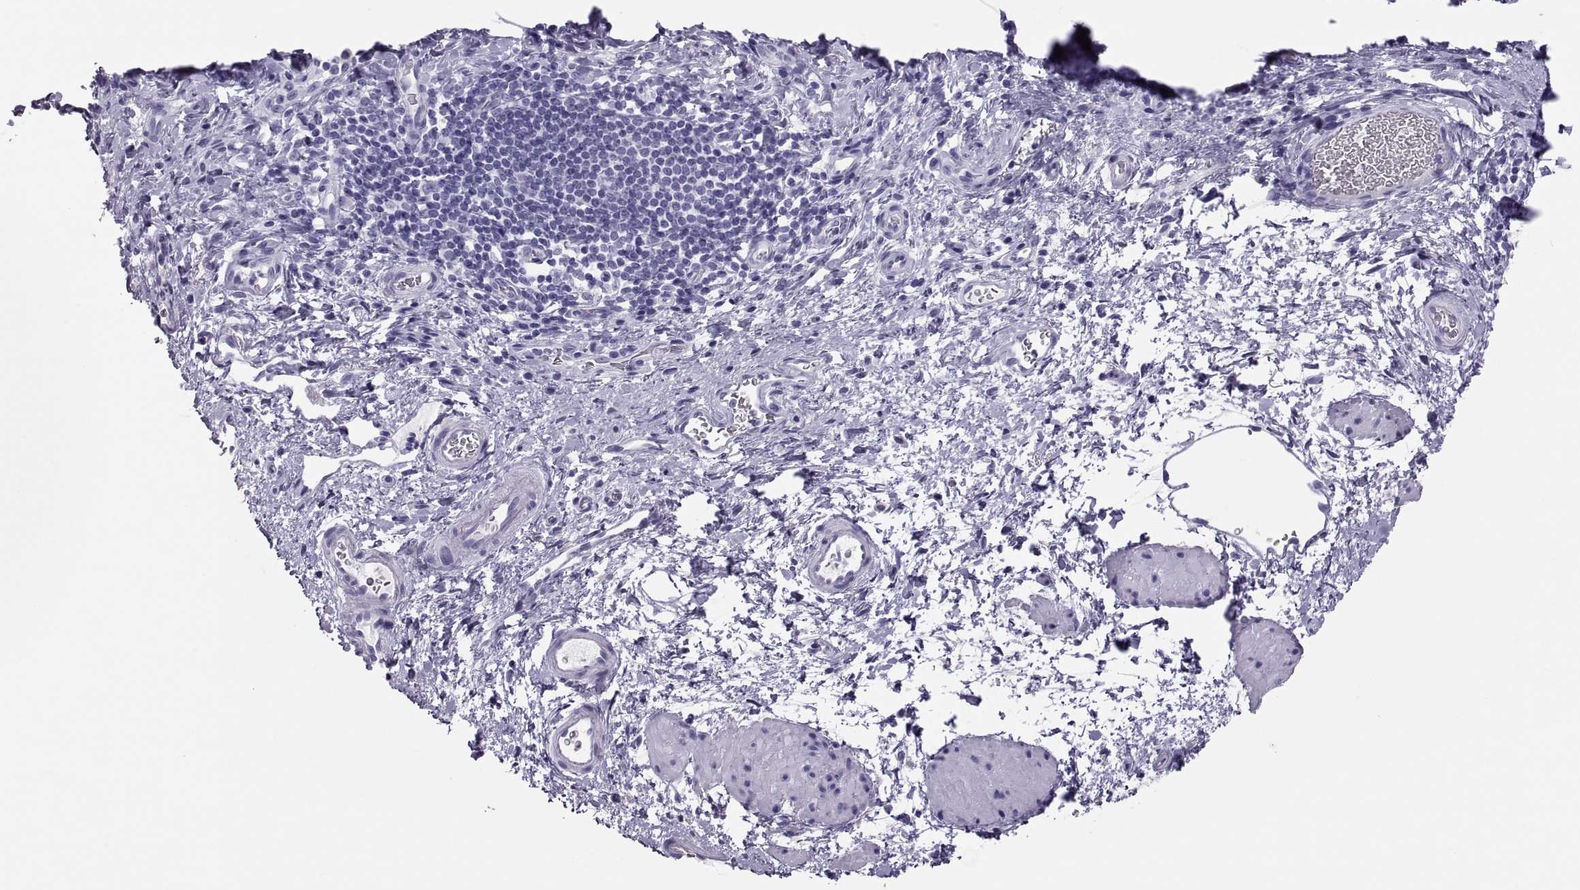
{"staining": {"intensity": "negative", "quantity": "none", "location": "none"}, "tissue": "esophagus", "cell_type": "Squamous epithelial cells", "image_type": "normal", "snomed": [{"axis": "morphology", "description": "Normal tissue, NOS"}, {"axis": "topography", "description": "Esophagus"}], "caption": "This photomicrograph is of normal esophagus stained with immunohistochemistry (IHC) to label a protein in brown with the nuclei are counter-stained blue. There is no staining in squamous epithelial cells. (DAB (3,3'-diaminobenzidine) immunohistochemistry with hematoxylin counter stain).", "gene": "SEMG1", "patient": {"sex": "male", "age": 68}}